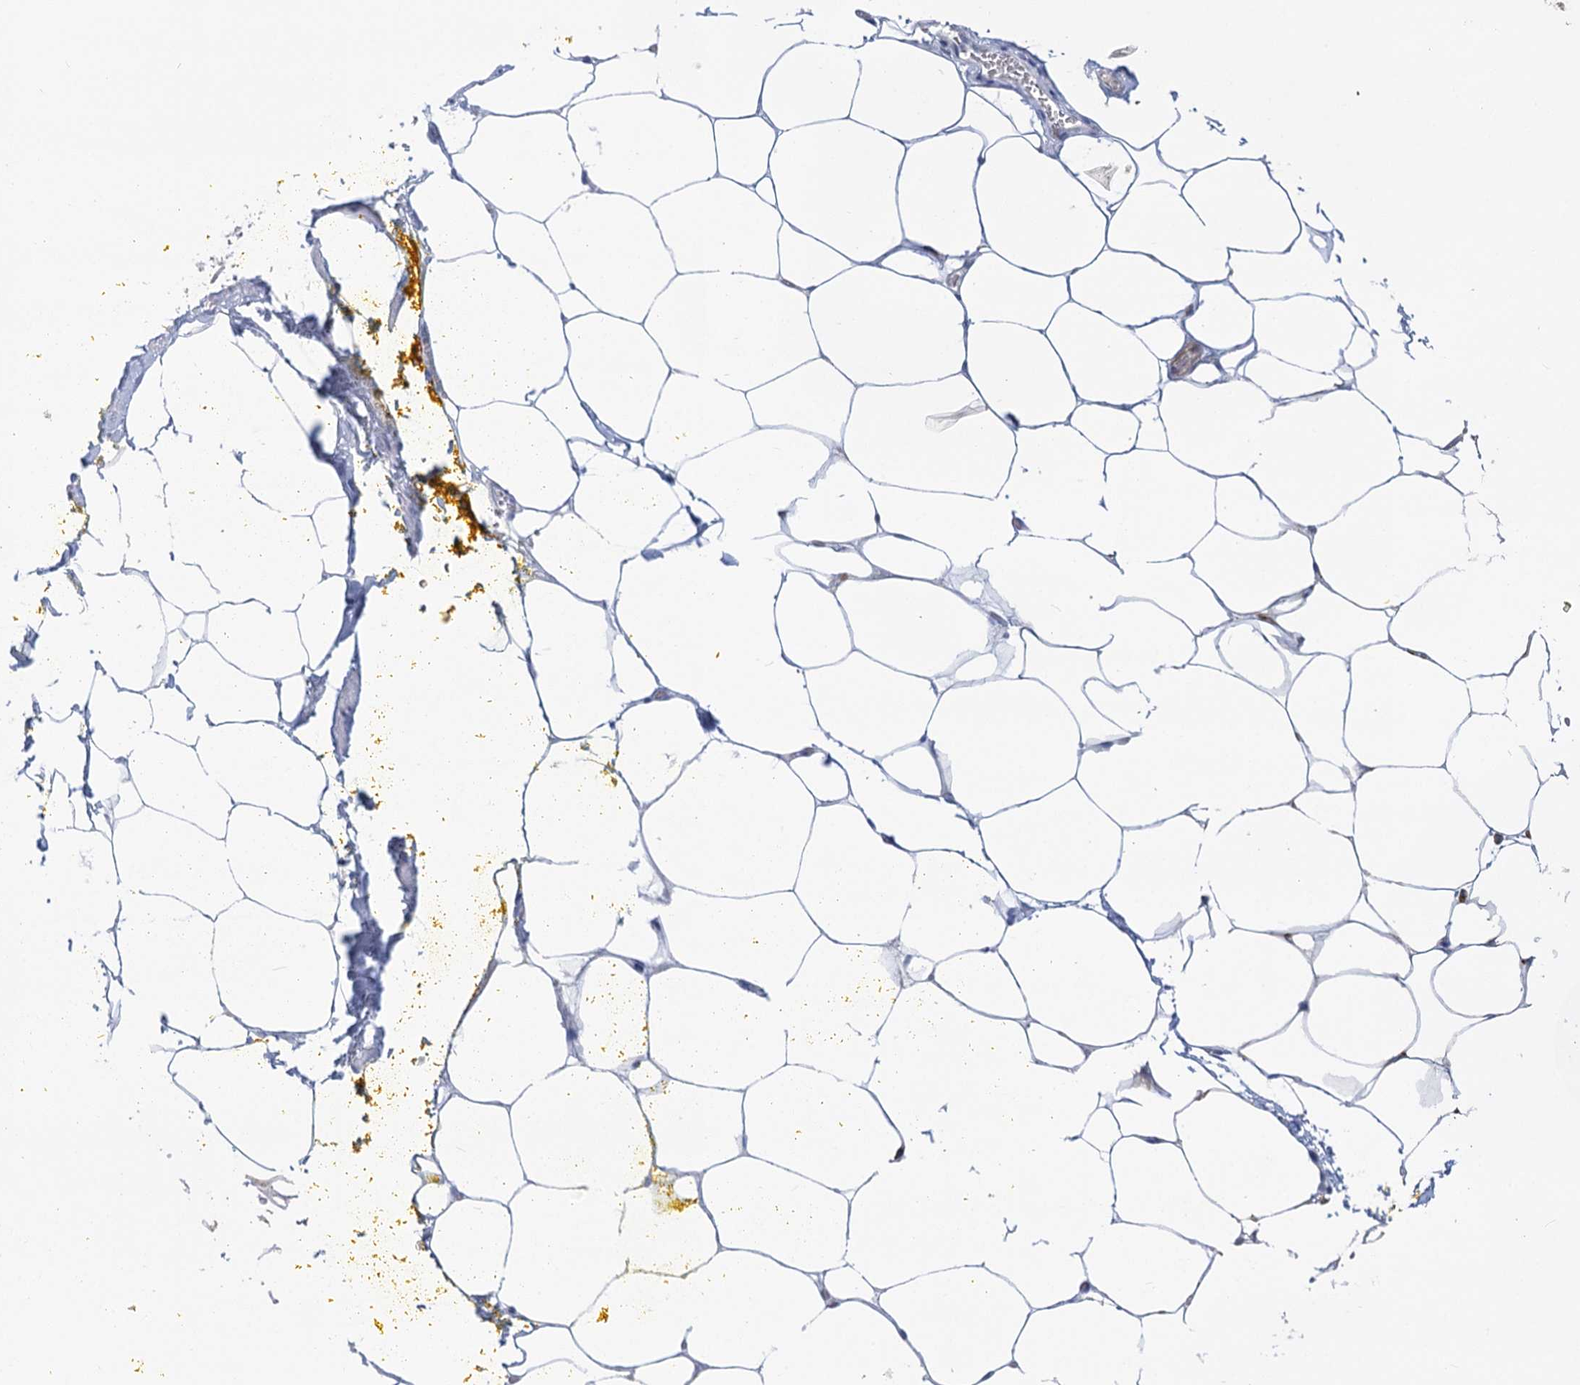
{"staining": {"intensity": "negative", "quantity": "none", "location": "none"}, "tissue": "adipose tissue", "cell_type": "Adipocytes", "image_type": "normal", "snomed": [{"axis": "morphology", "description": "Normal tissue, NOS"}, {"axis": "morphology", "description": "Adenocarcinoma, Low grade"}, {"axis": "topography", "description": "Prostate"}, {"axis": "topography", "description": "Peripheral nerve tissue"}], "caption": "Image shows no significant protein expression in adipocytes of unremarkable adipose tissue.", "gene": "DHTKD1", "patient": {"sex": "male", "age": 63}}